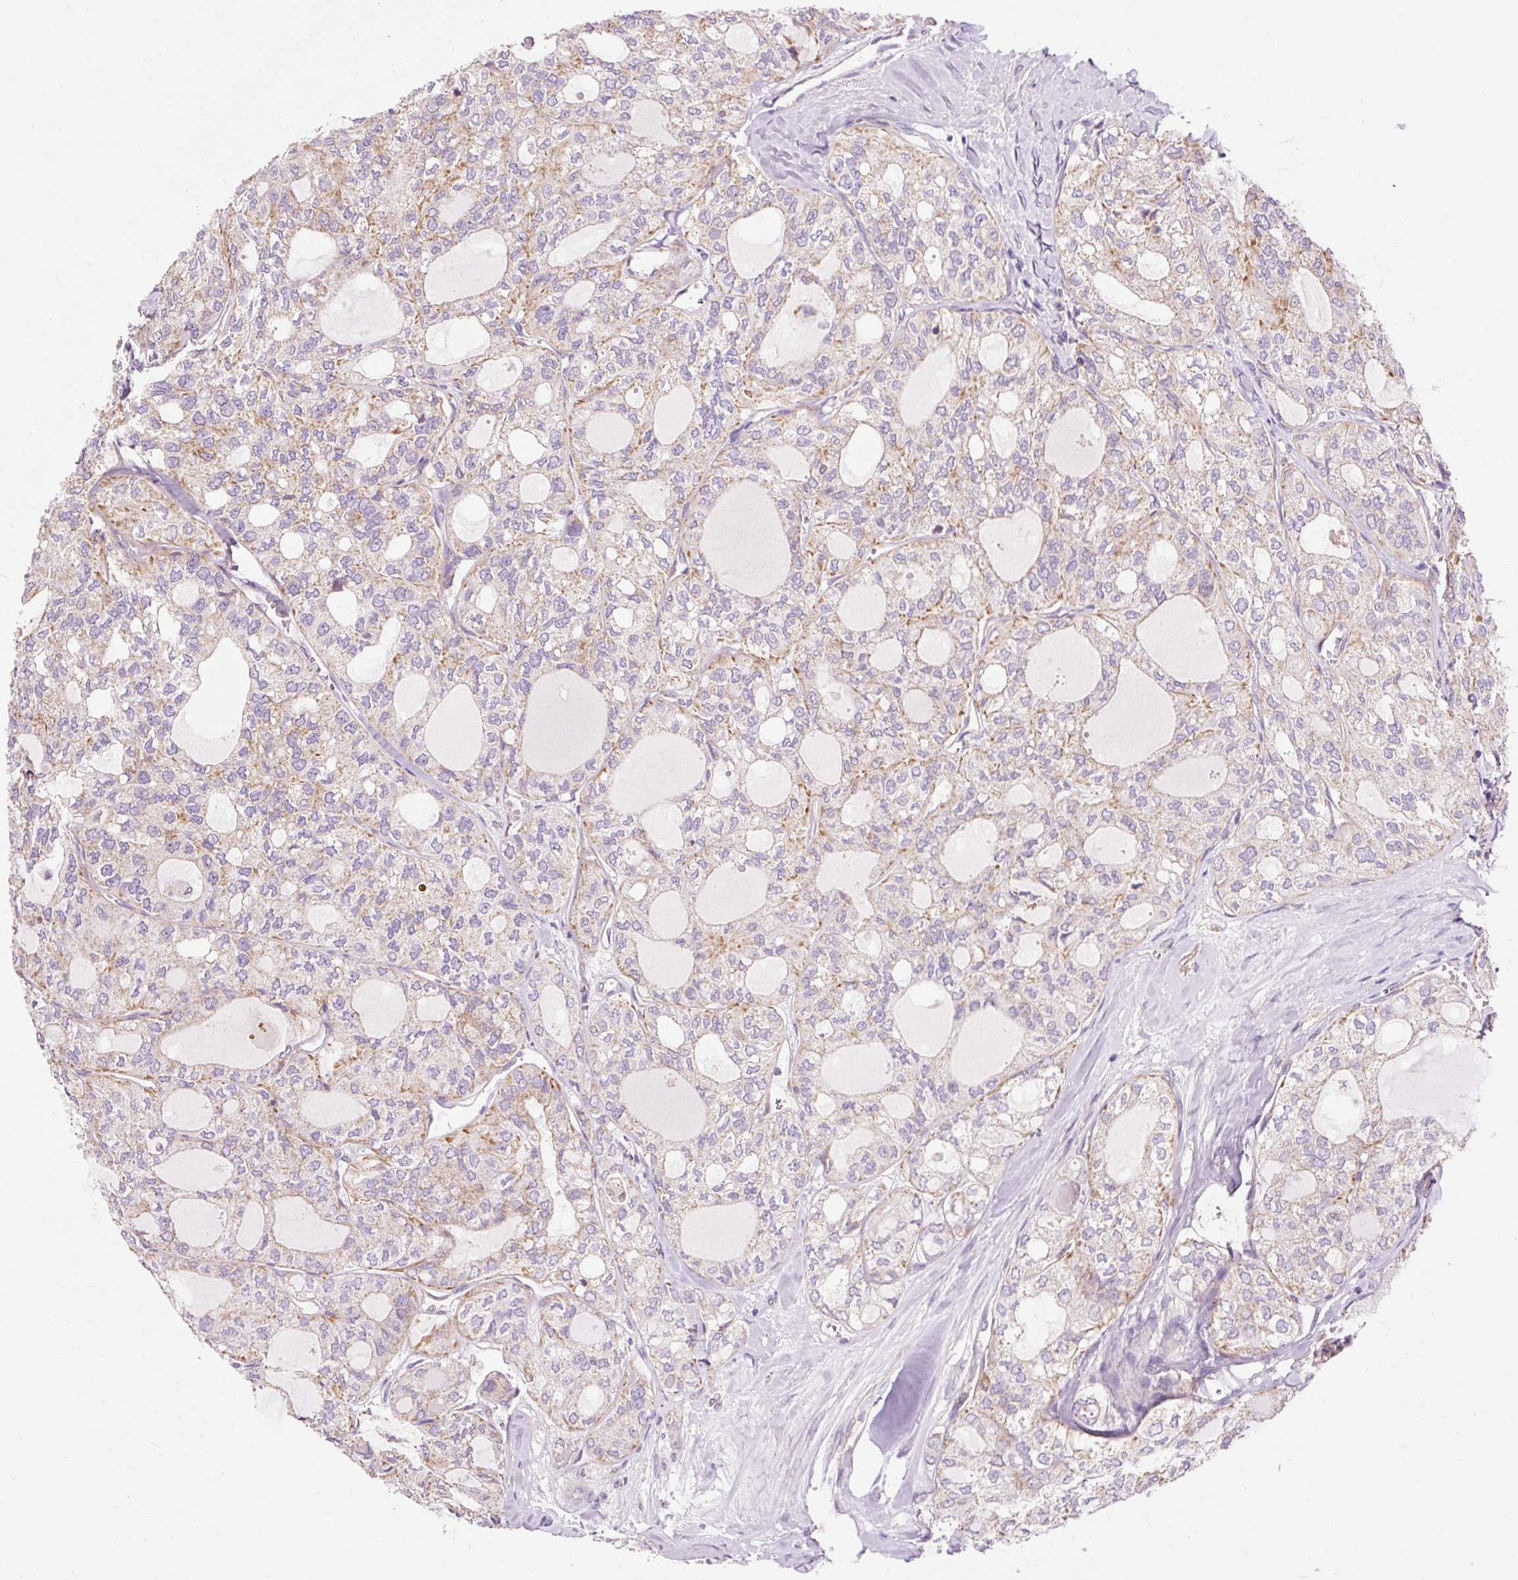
{"staining": {"intensity": "weak", "quantity": "<25%", "location": "cytoplasmic/membranous"}, "tissue": "thyroid cancer", "cell_type": "Tumor cells", "image_type": "cancer", "snomed": [{"axis": "morphology", "description": "Follicular adenoma carcinoma, NOS"}, {"axis": "topography", "description": "Thyroid gland"}], "caption": "High magnification brightfield microscopy of thyroid cancer (follicular adenoma carcinoma) stained with DAB (brown) and counterstained with hematoxylin (blue): tumor cells show no significant staining.", "gene": "IMMT", "patient": {"sex": "male", "age": 75}}